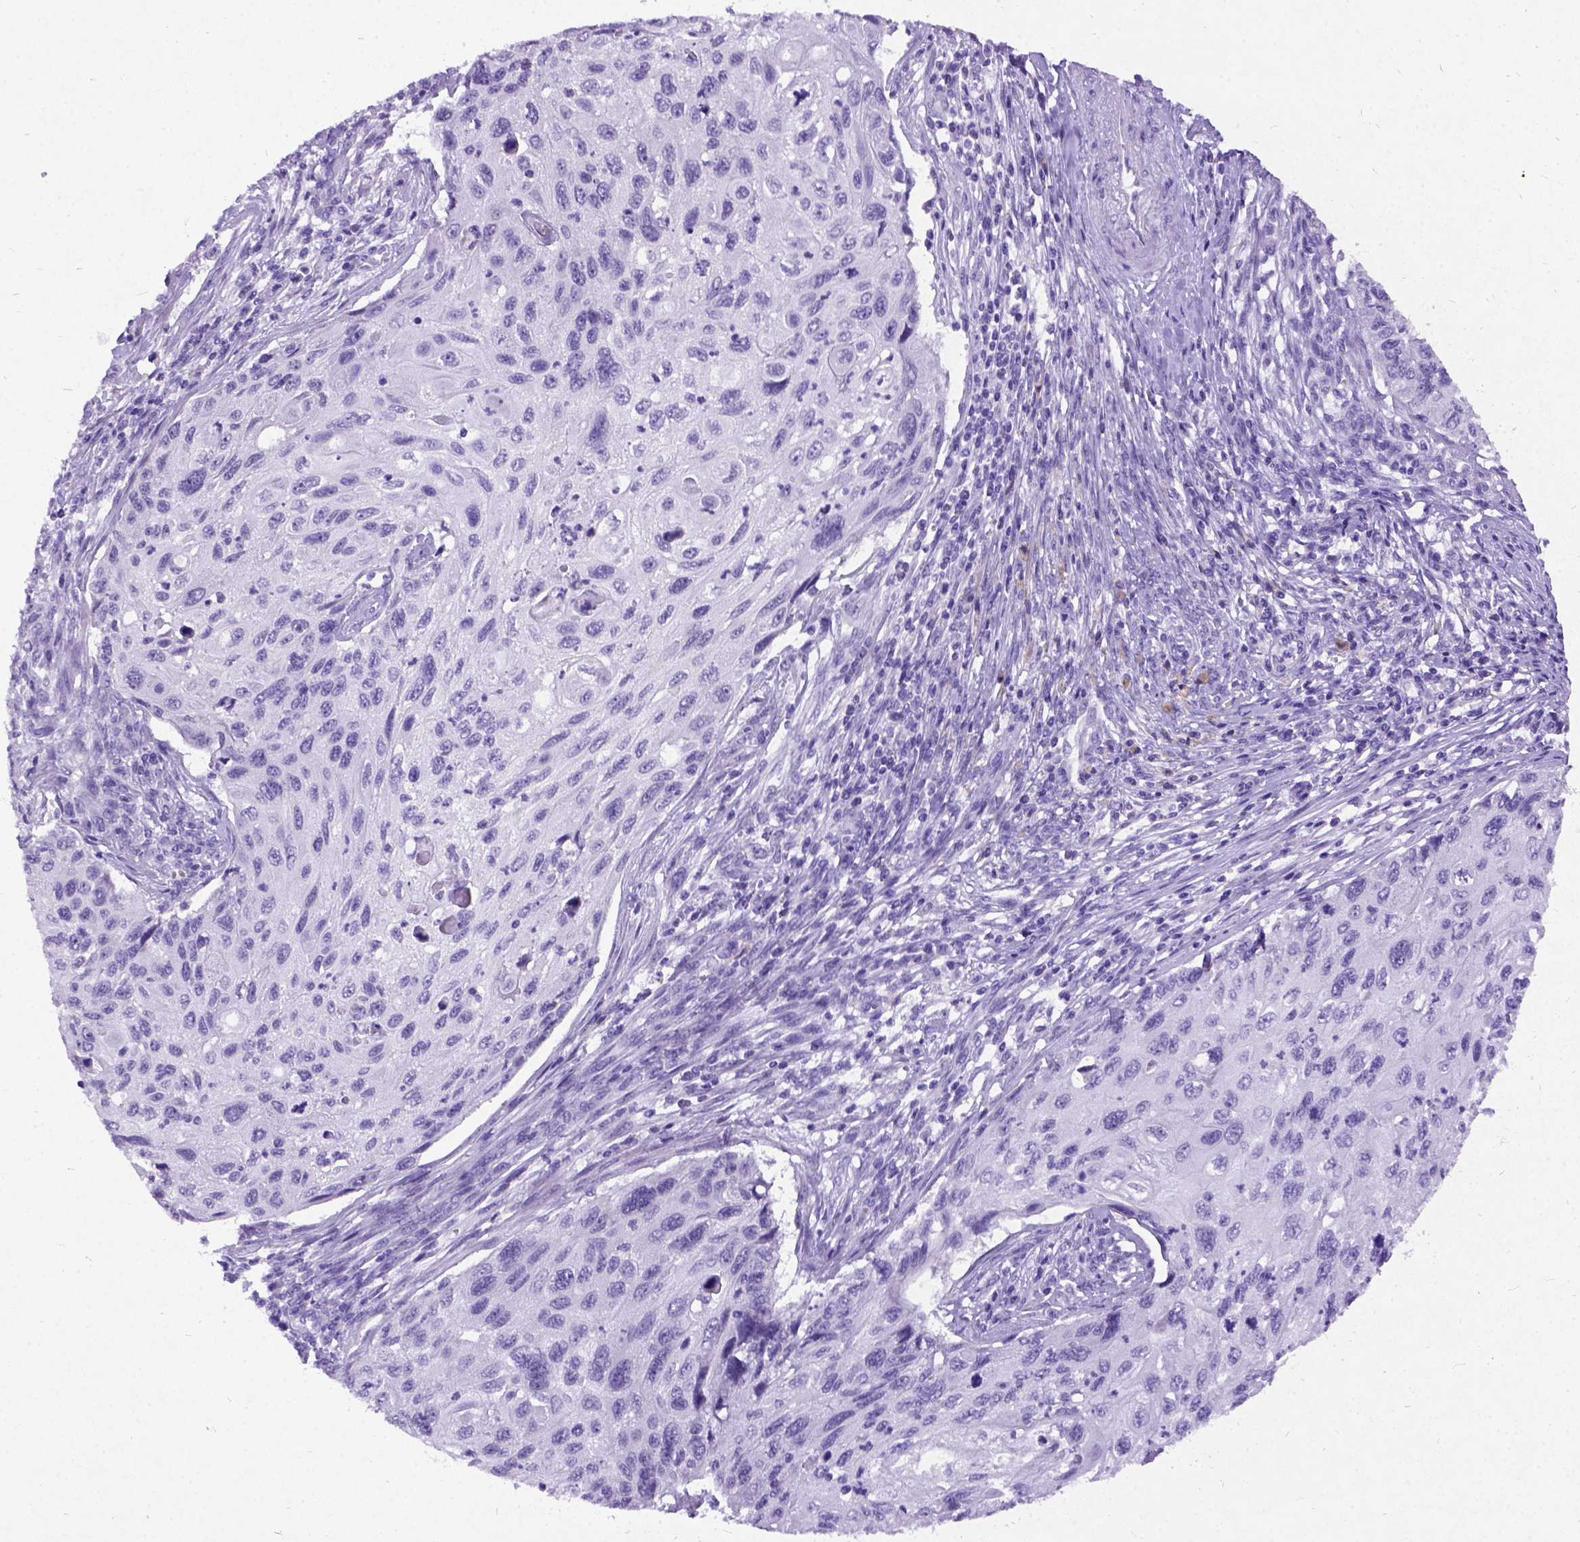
{"staining": {"intensity": "negative", "quantity": "none", "location": "none"}, "tissue": "cervical cancer", "cell_type": "Tumor cells", "image_type": "cancer", "snomed": [{"axis": "morphology", "description": "Squamous cell carcinoma, NOS"}, {"axis": "topography", "description": "Cervix"}], "caption": "The immunohistochemistry photomicrograph has no significant expression in tumor cells of cervical squamous cell carcinoma tissue.", "gene": "NEUROD4", "patient": {"sex": "female", "age": 70}}